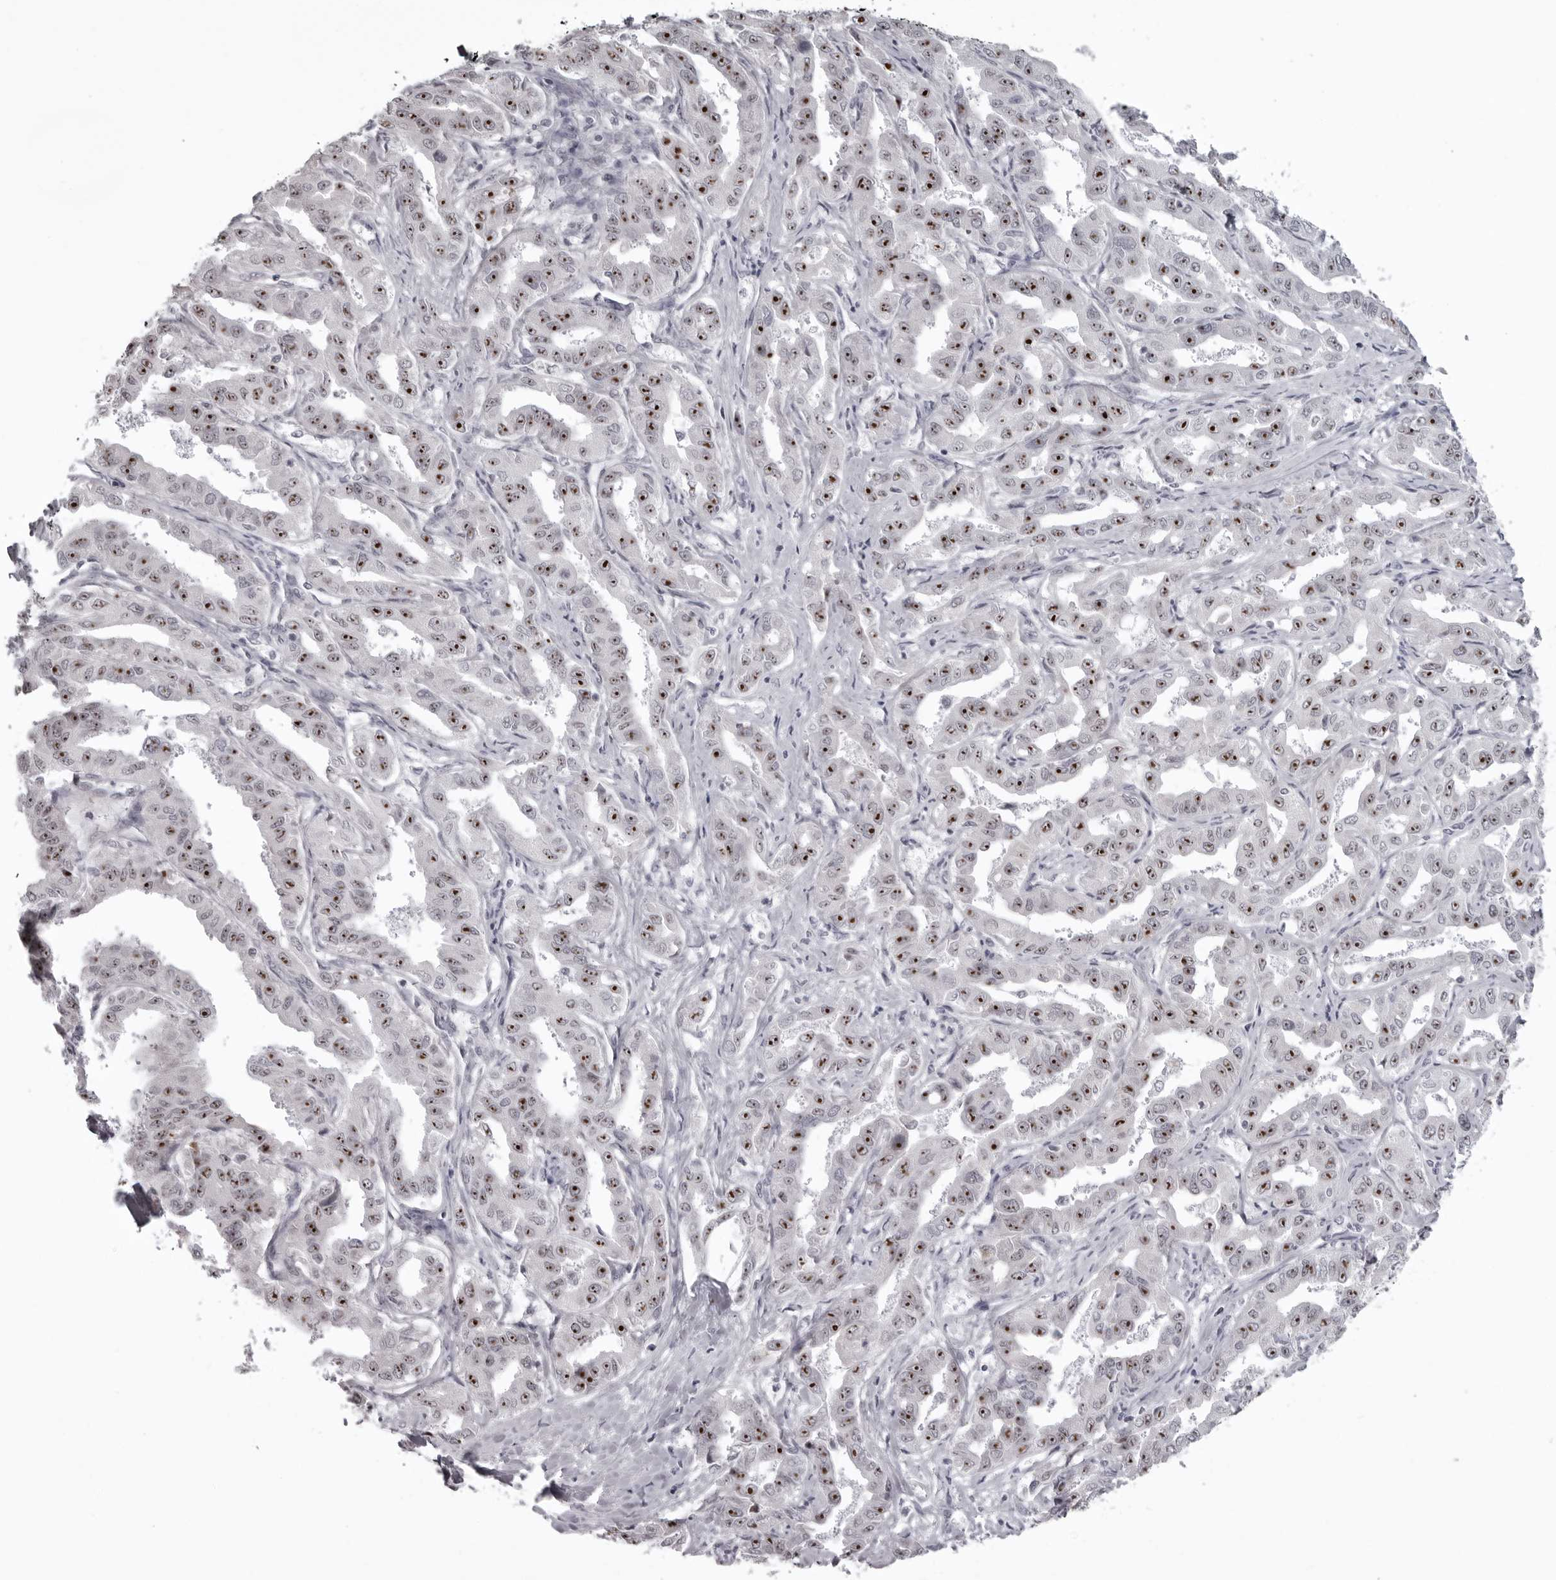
{"staining": {"intensity": "strong", "quantity": ">75%", "location": "nuclear"}, "tissue": "liver cancer", "cell_type": "Tumor cells", "image_type": "cancer", "snomed": [{"axis": "morphology", "description": "Cholangiocarcinoma"}, {"axis": "topography", "description": "Liver"}], "caption": "Immunohistochemistry of human liver cholangiocarcinoma exhibits high levels of strong nuclear positivity in about >75% of tumor cells.", "gene": "HELZ", "patient": {"sex": "male", "age": 59}}